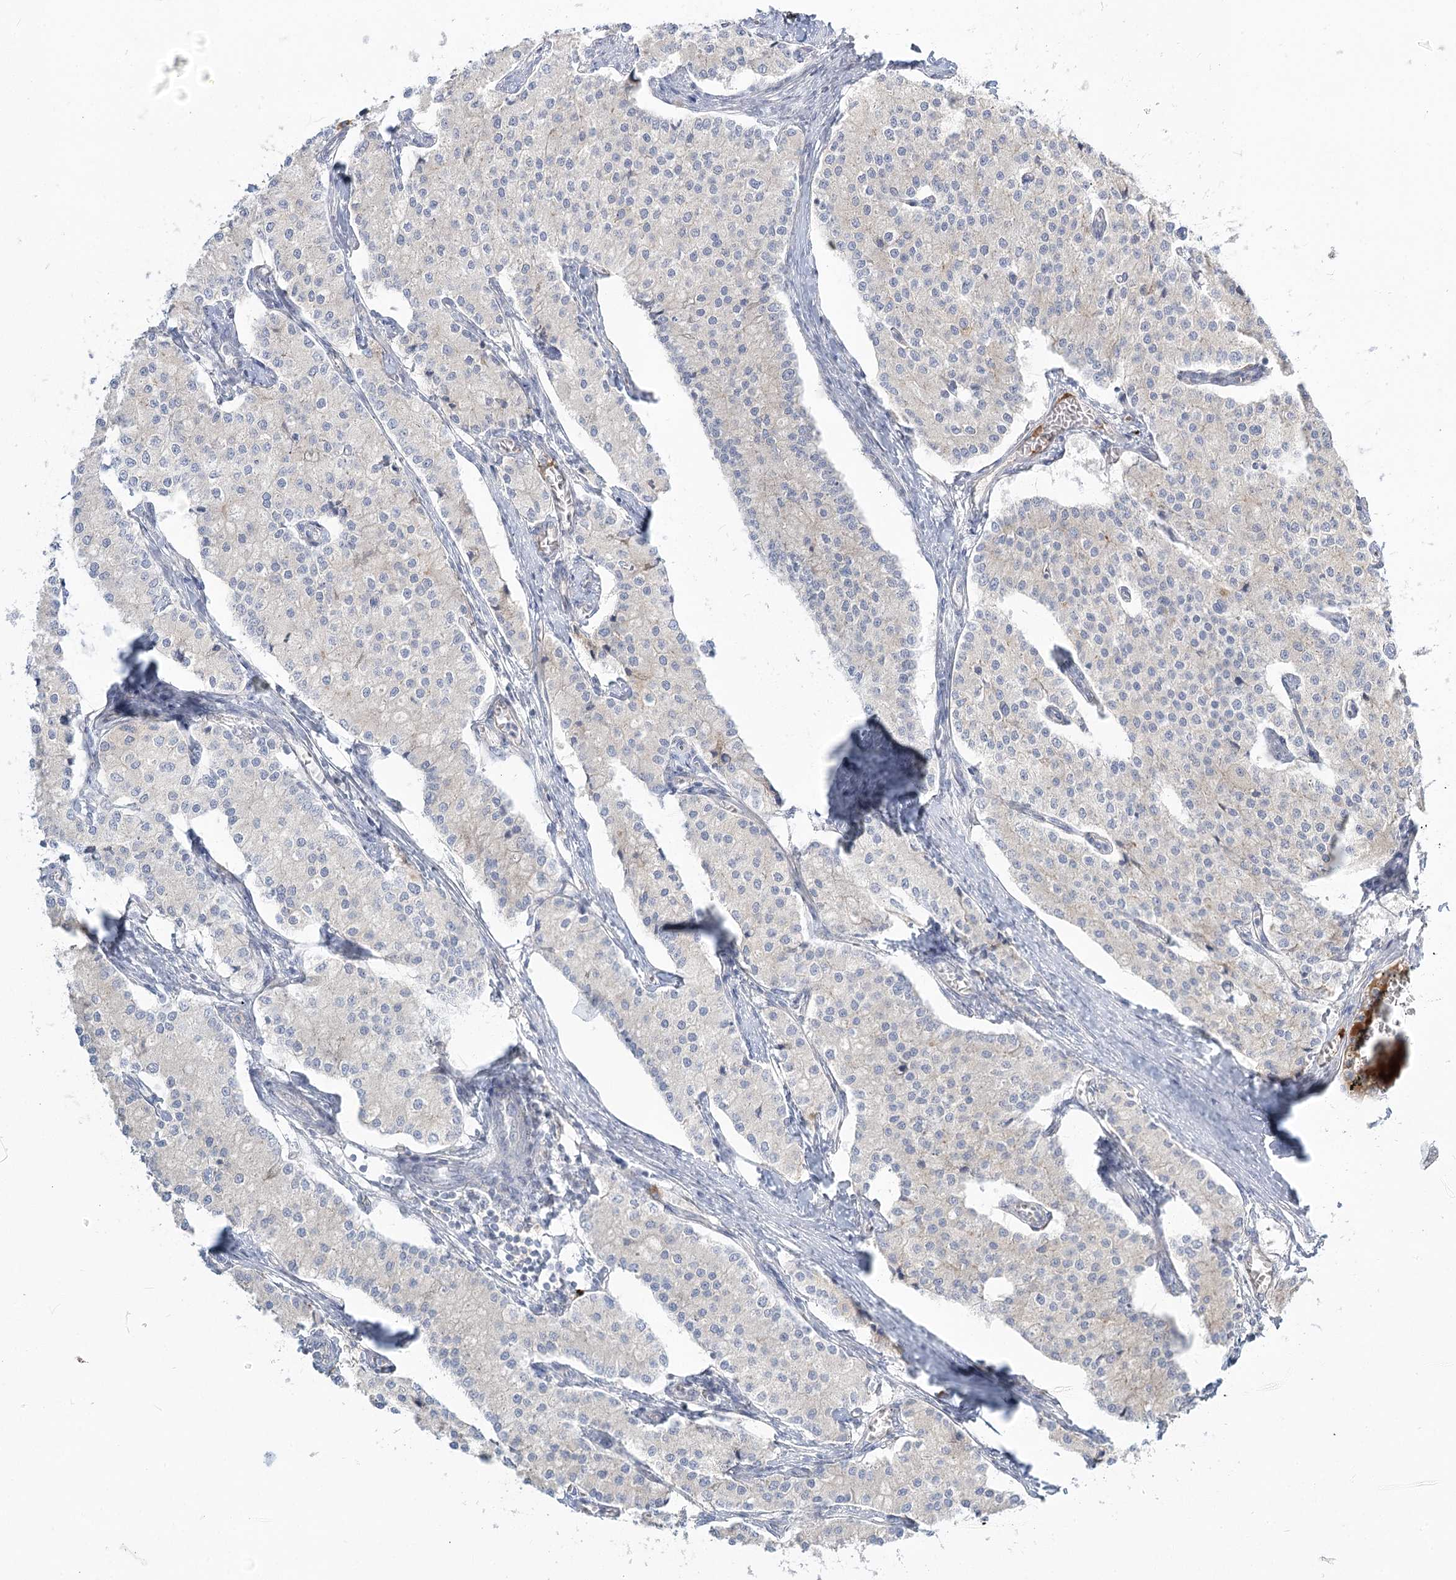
{"staining": {"intensity": "negative", "quantity": "none", "location": "none"}, "tissue": "carcinoid", "cell_type": "Tumor cells", "image_type": "cancer", "snomed": [{"axis": "morphology", "description": "Carcinoid, malignant, NOS"}, {"axis": "topography", "description": "Colon"}], "caption": "Immunohistochemical staining of human carcinoid (malignant) demonstrates no significant staining in tumor cells.", "gene": "GUCY2C", "patient": {"sex": "female", "age": 52}}